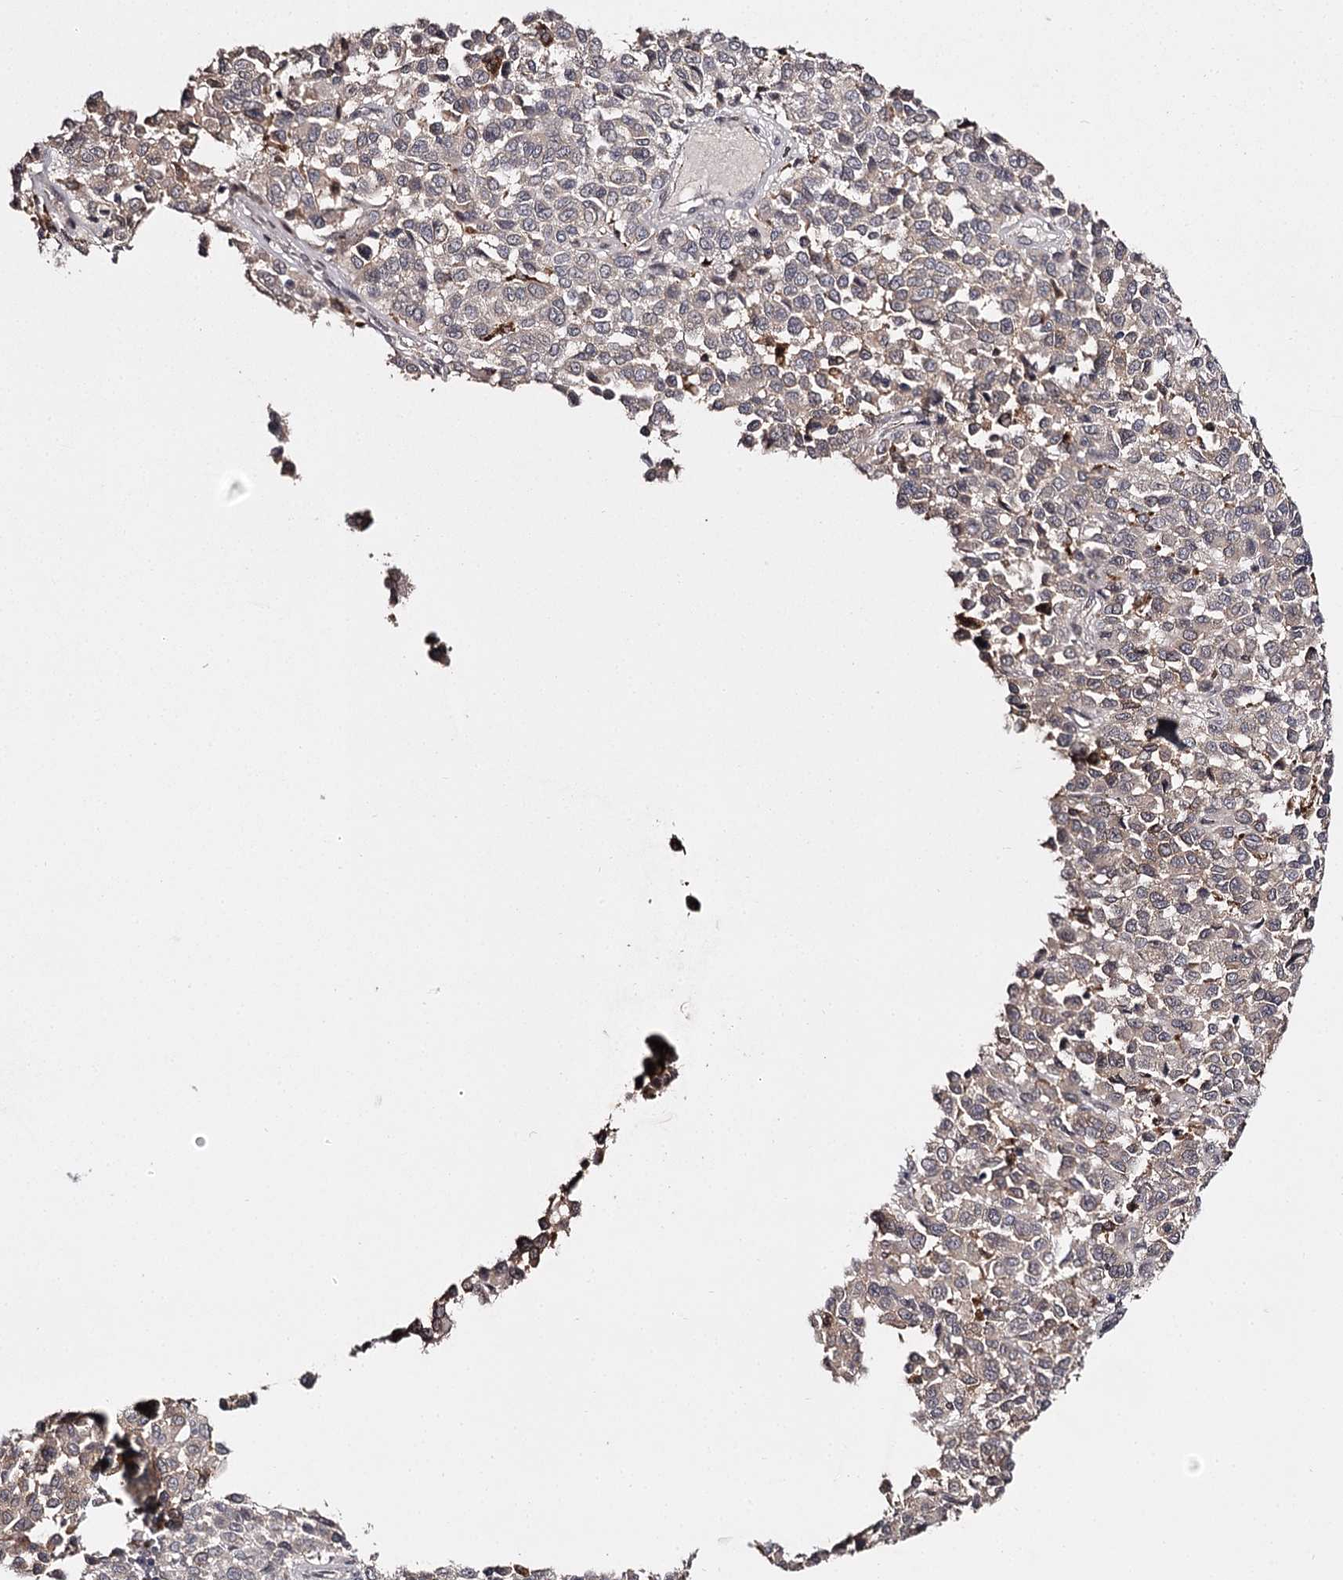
{"staining": {"intensity": "negative", "quantity": "none", "location": "none"}, "tissue": "melanoma", "cell_type": "Tumor cells", "image_type": "cancer", "snomed": [{"axis": "morphology", "description": "Malignant melanoma, Metastatic site"}, {"axis": "topography", "description": "Pancreas"}], "caption": "Immunohistochemistry (IHC) photomicrograph of human malignant melanoma (metastatic site) stained for a protein (brown), which reveals no expression in tumor cells.", "gene": "SLC32A1", "patient": {"sex": "female", "age": 30}}